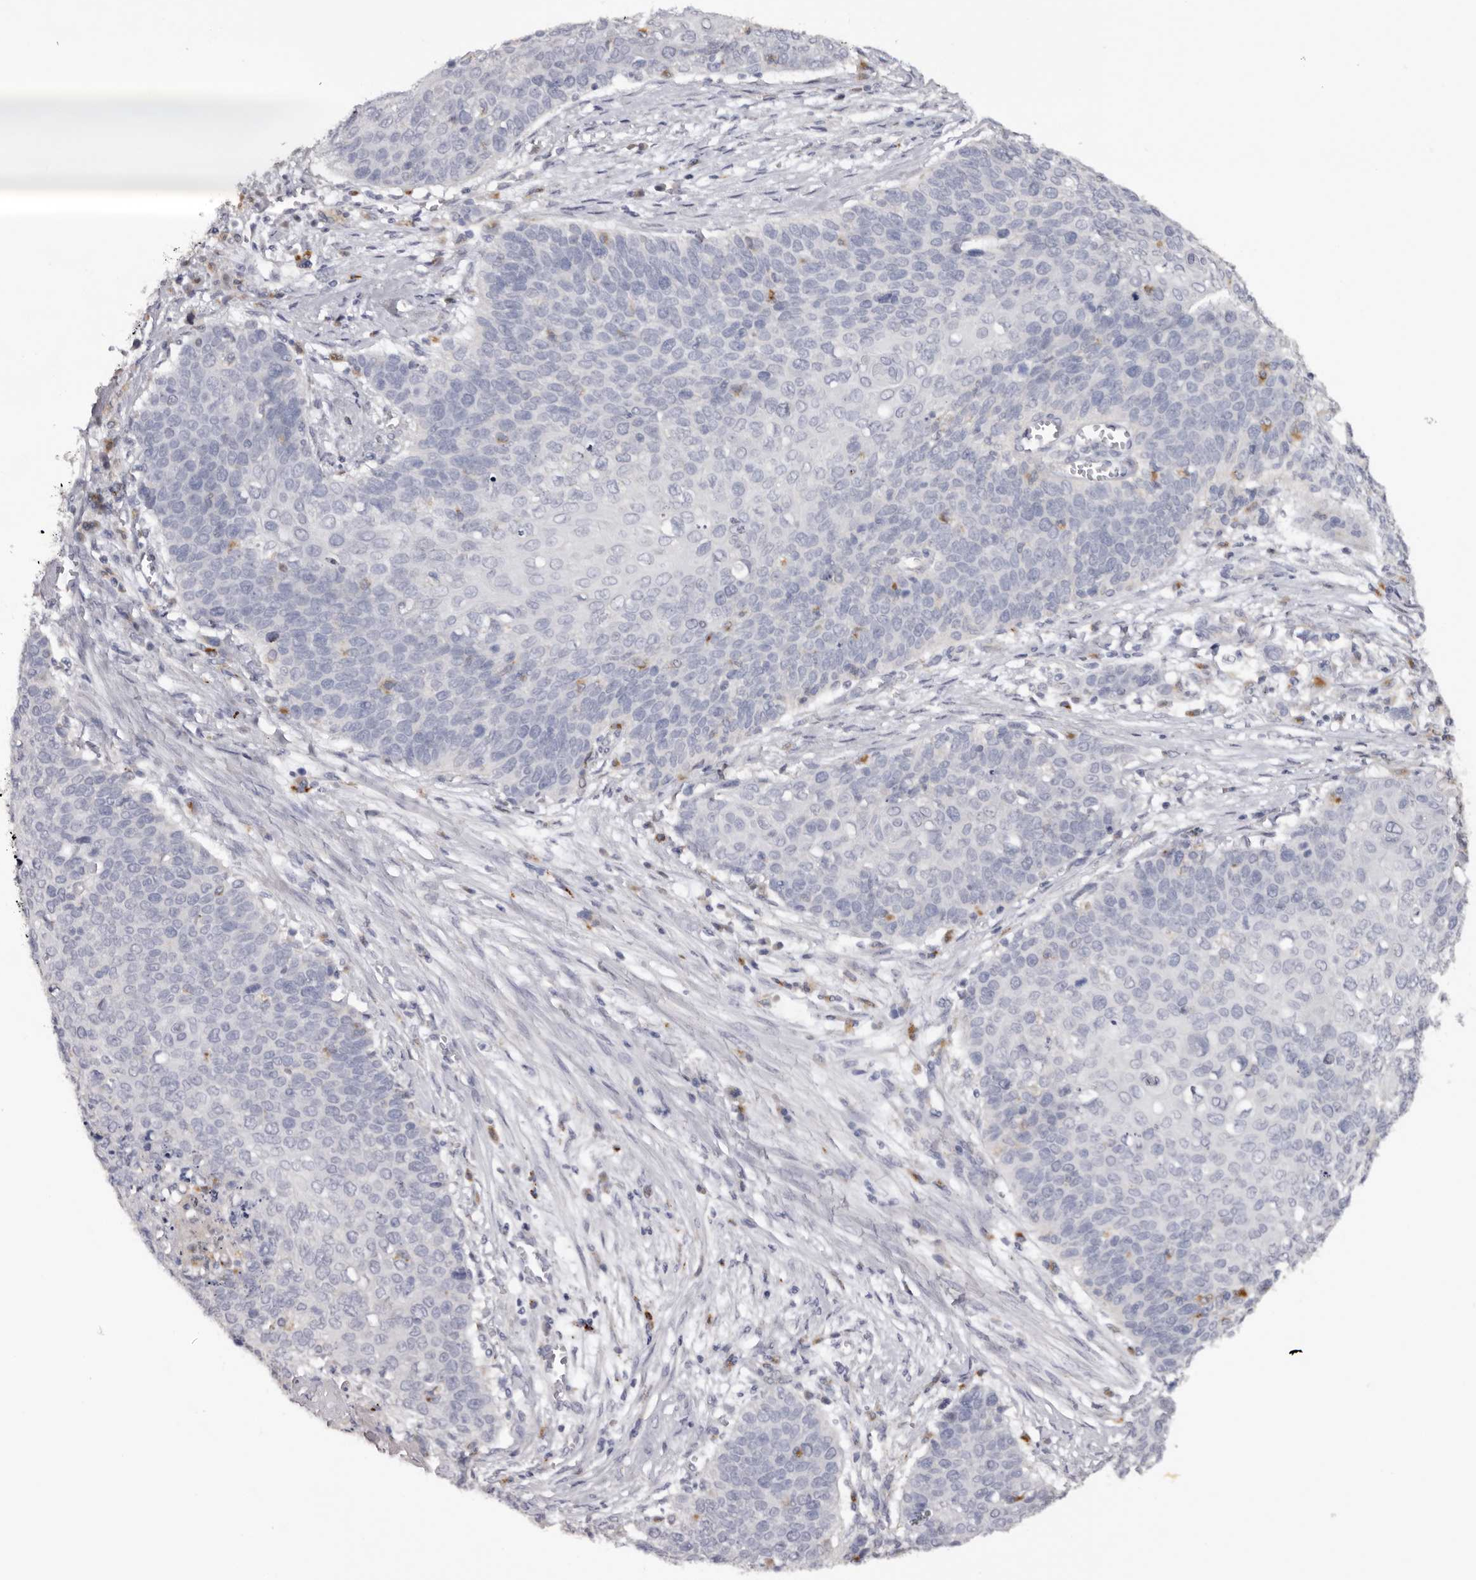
{"staining": {"intensity": "negative", "quantity": "none", "location": "none"}, "tissue": "cervical cancer", "cell_type": "Tumor cells", "image_type": "cancer", "snomed": [{"axis": "morphology", "description": "Squamous cell carcinoma, NOS"}, {"axis": "topography", "description": "Cervix"}], "caption": "Immunohistochemical staining of cervical cancer displays no significant expression in tumor cells.", "gene": "DAP", "patient": {"sex": "female", "age": 39}}